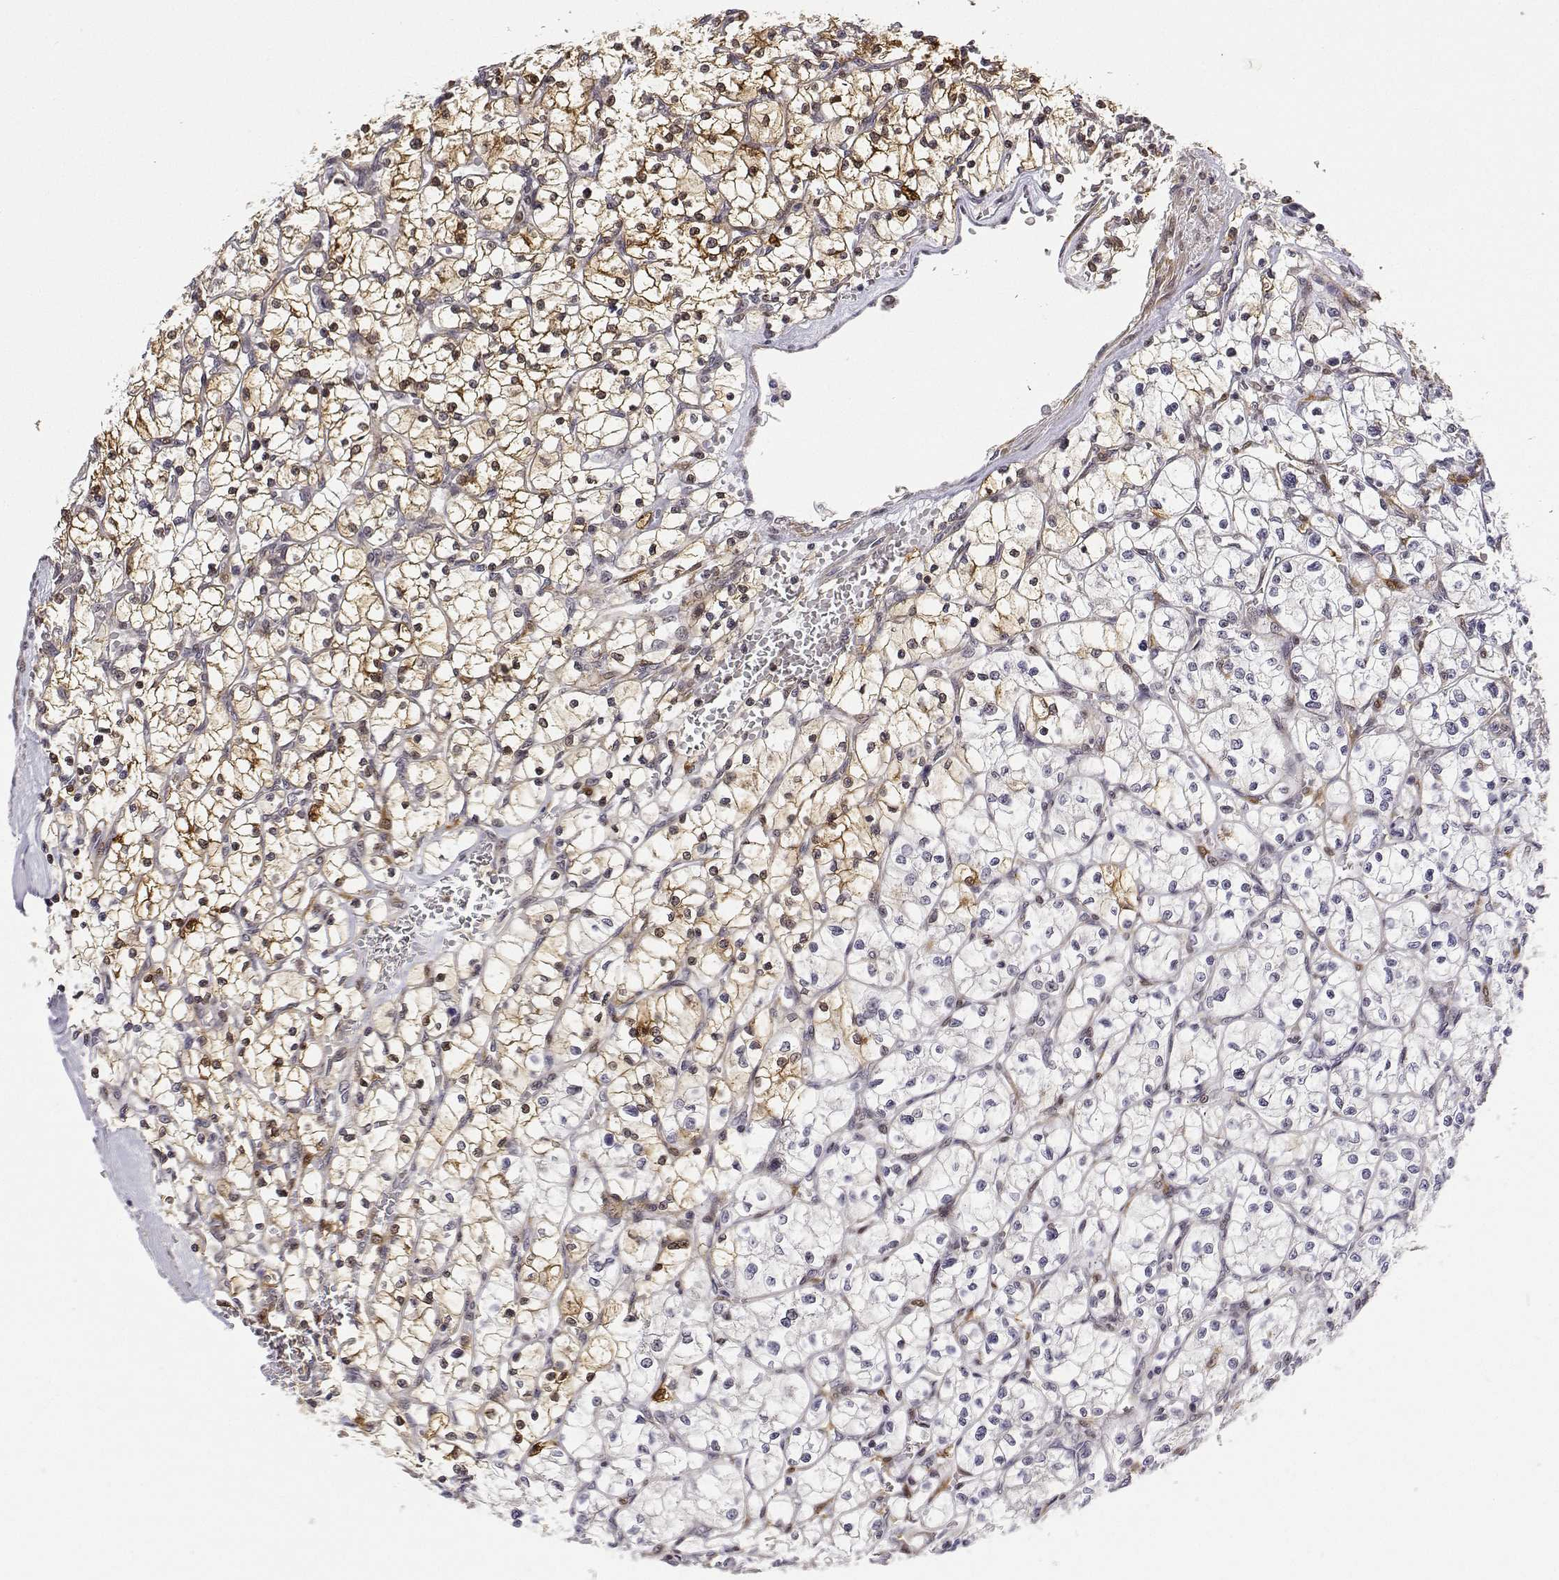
{"staining": {"intensity": "moderate", "quantity": "25%-75%", "location": "cytoplasmic/membranous,nuclear"}, "tissue": "renal cancer", "cell_type": "Tumor cells", "image_type": "cancer", "snomed": [{"axis": "morphology", "description": "Adenocarcinoma, NOS"}, {"axis": "topography", "description": "Kidney"}], "caption": "Brown immunohistochemical staining in human renal adenocarcinoma demonstrates moderate cytoplasmic/membranous and nuclear staining in approximately 25%-75% of tumor cells. (IHC, brightfield microscopy, high magnification).", "gene": "PHGDH", "patient": {"sex": "female", "age": 64}}